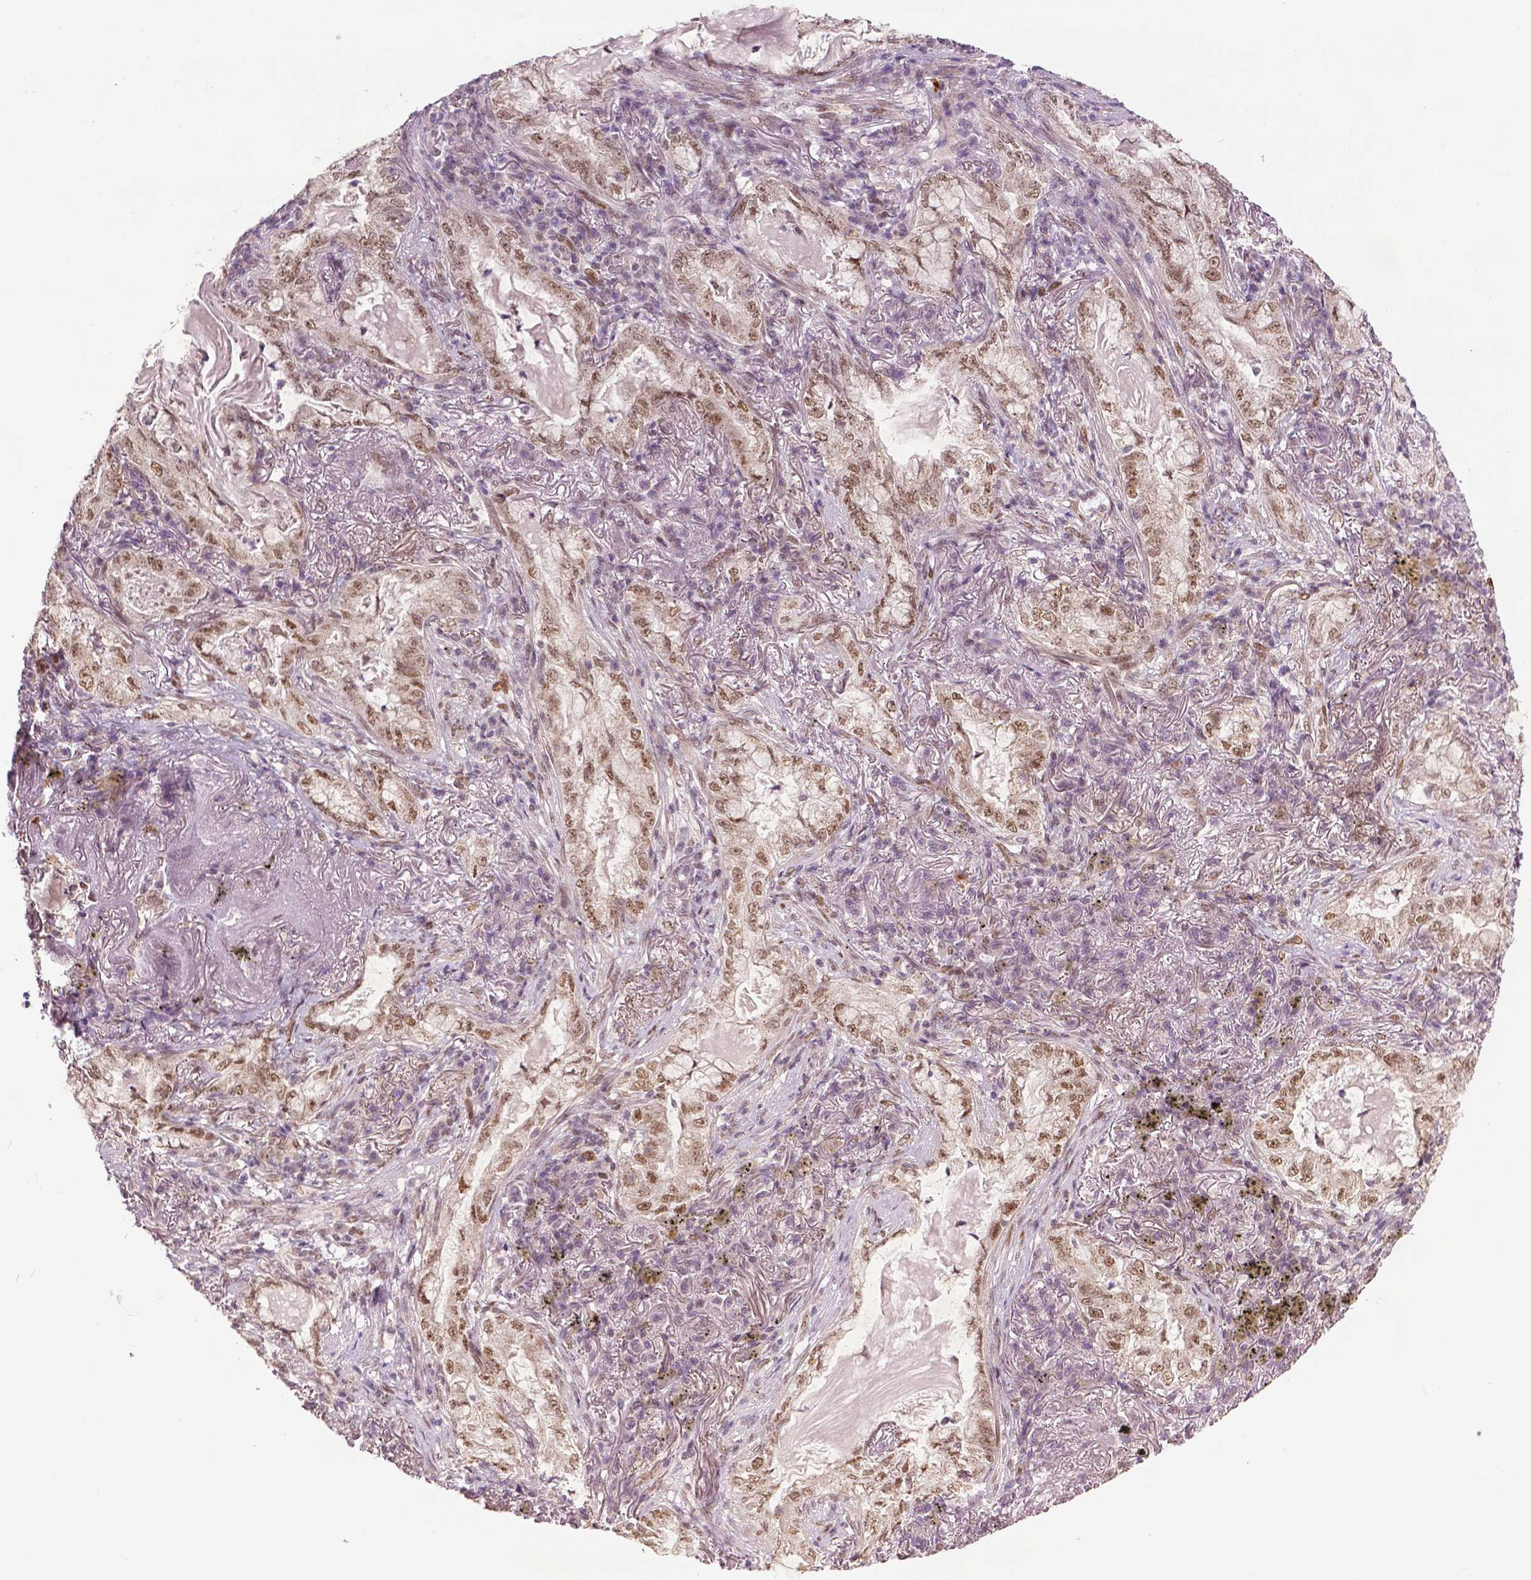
{"staining": {"intensity": "moderate", "quantity": ">75%", "location": "nuclear"}, "tissue": "lung cancer", "cell_type": "Tumor cells", "image_type": "cancer", "snomed": [{"axis": "morphology", "description": "Adenocarcinoma, NOS"}, {"axis": "topography", "description": "Lung"}], "caption": "This micrograph shows IHC staining of human adenocarcinoma (lung), with medium moderate nuclear positivity in about >75% of tumor cells.", "gene": "ZNF41", "patient": {"sex": "female", "age": 73}}